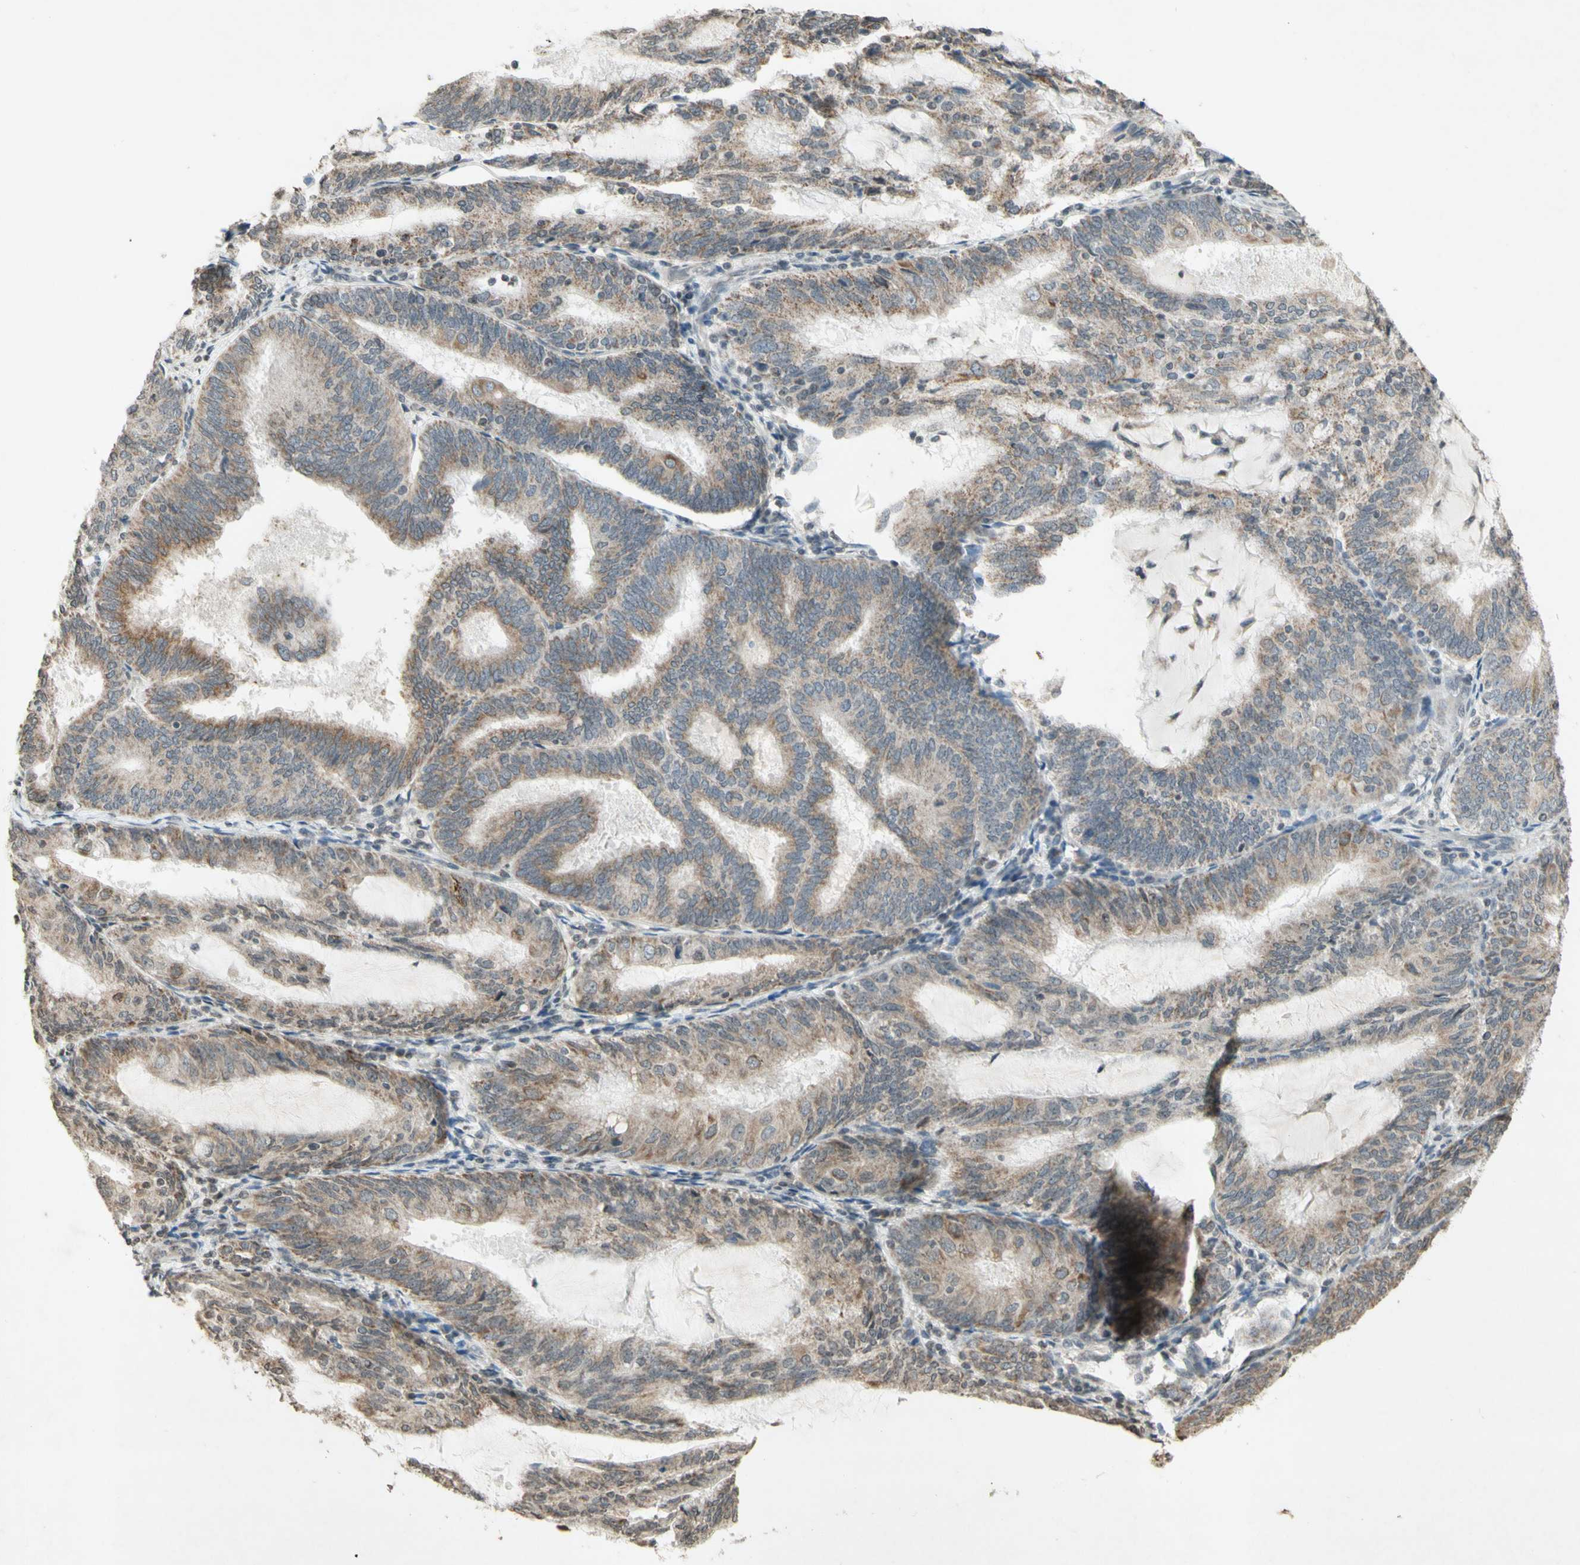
{"staining": {"intensity": "moderate", "quantity": "25%-75%", "location": "cytoplasmic/membranous"}, "tissue": "endometrial cancer", "cell_type": "Tumor cells", "image_type": "cancer", "snomed": [{"axis": "morphology", "description": "Adenocarcinoma, NOS"}, {"axis": "topography", "description": "Endometrium"}], "caption": "Adenocarcinoma (endometrial) tissue reveals moderate cytoplasmic/membranous staining in about 25%-75% of tumor cells, visualized by immunohistochemistry. (IHC, brightfield microscopy, high magnification).", "gene": "CCNI", "patient": {"sex": "female", "age": 81}}